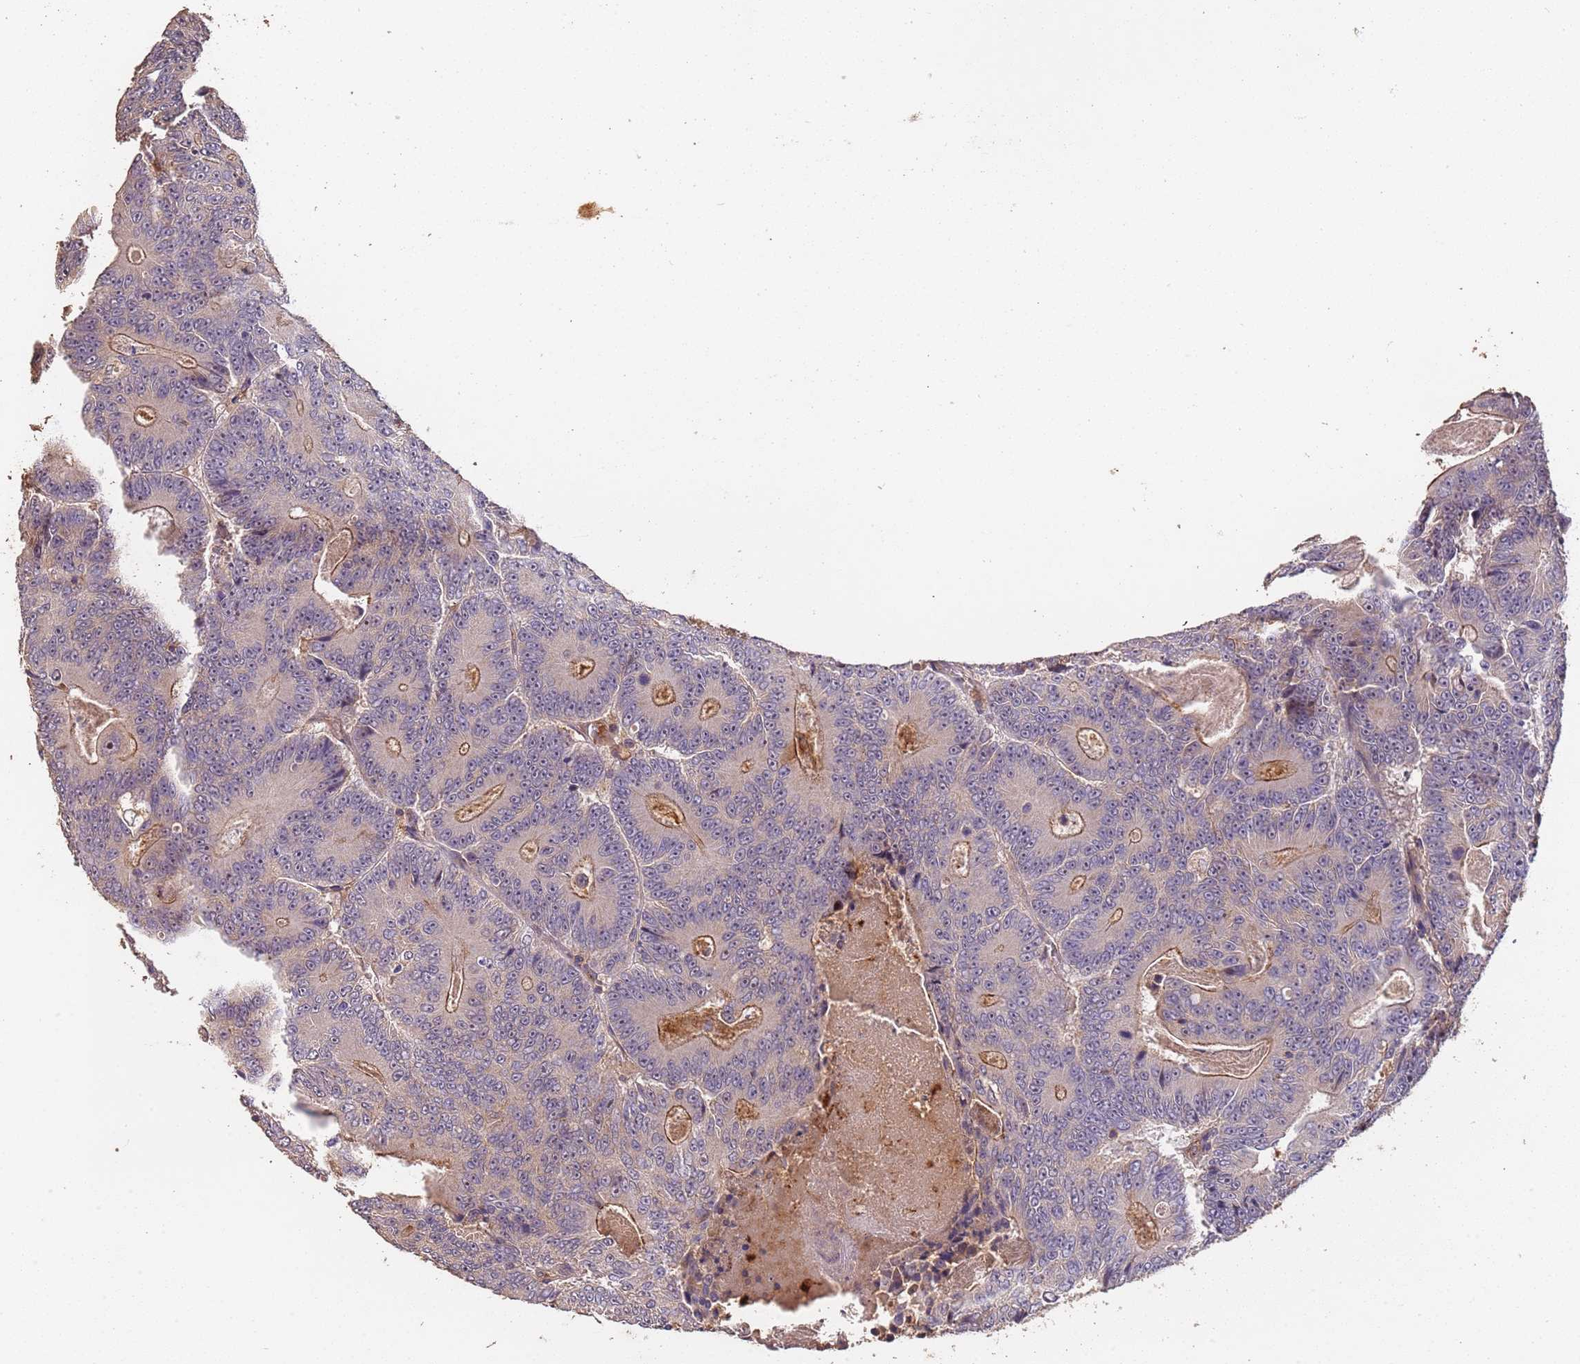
{"staining": {"intensity": "moderate", "quantity": "25%-75%", "location": "cytoplasmic/membranous"}, "tissue": "colorectal cancer", "cell_type": "Tumor cells", "image_type": "cancer", "snomed": [{"axis": "morphology", "description": "Adenocarcinoma, NOS"}, {"axis": "topography", "description": "Colon"}], "caption": "Protein expression analysis of human colorectal cancer (adenocarcinoma) reveals moderate cytoplasmic/membranous staining in approximately 25%-75% of tumor cells.", "gene": "CCDC184", "patient": {"sex": "male", "age": 83}}